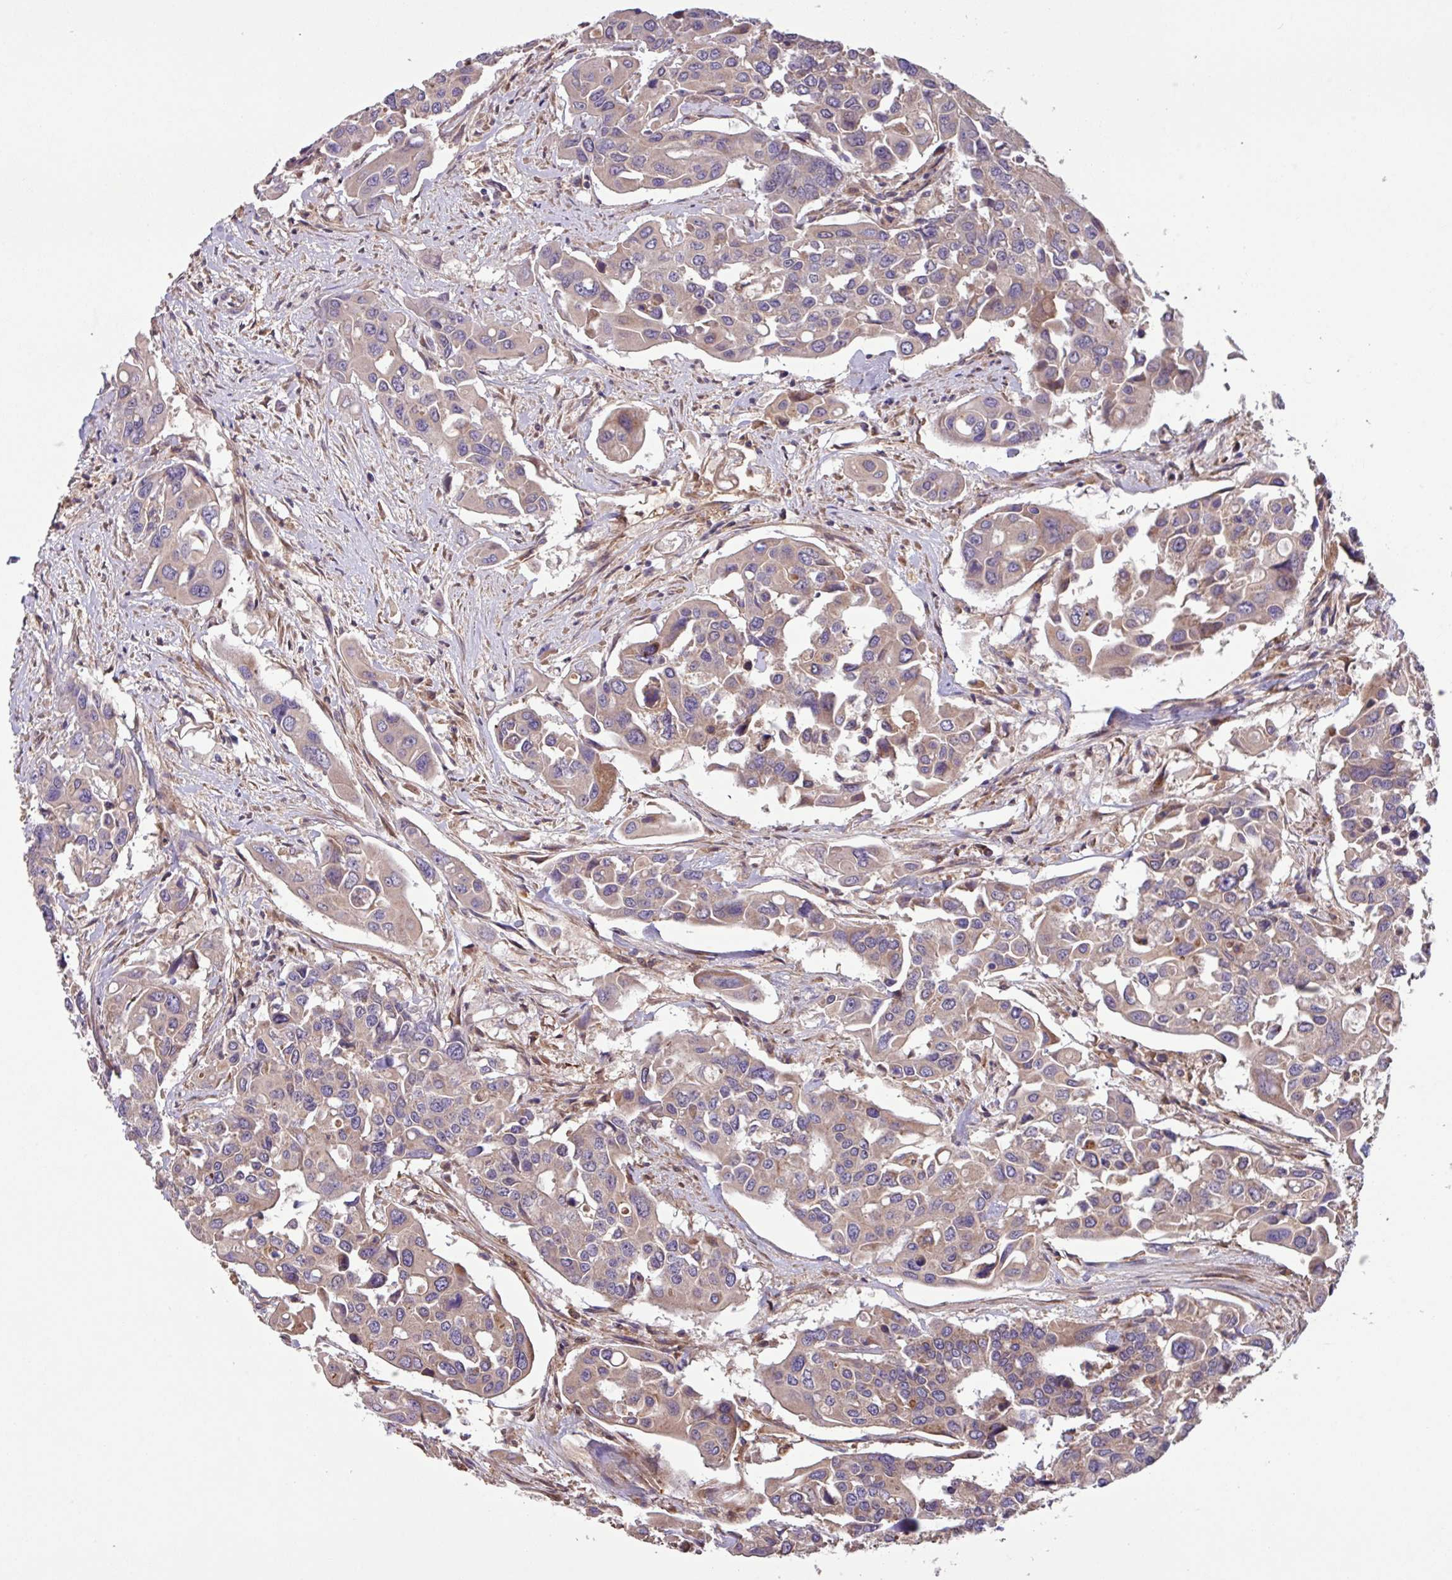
{"staining": {"intensity": "weak", "quantity": "25%-75%", "location": "cytoplasmic/membranous"}, "tissue": "colorectal cancer", "cell_type": "Tumor cells", "image_type": "cancer", "snomed": [{"axis": "morphology", "description": "Adenocarcinoma, NOS"}, {"axis": "topography", "description": "Colon"}], "caption": "Colorectal cancer stained for a protein (brown) exhibits weak cytoplasmic/membranous positive positivity in approximately 25%-75% of tumor cells.", "gene": "PTPRQ", "patient": {"sex": "male", "age": 77}}